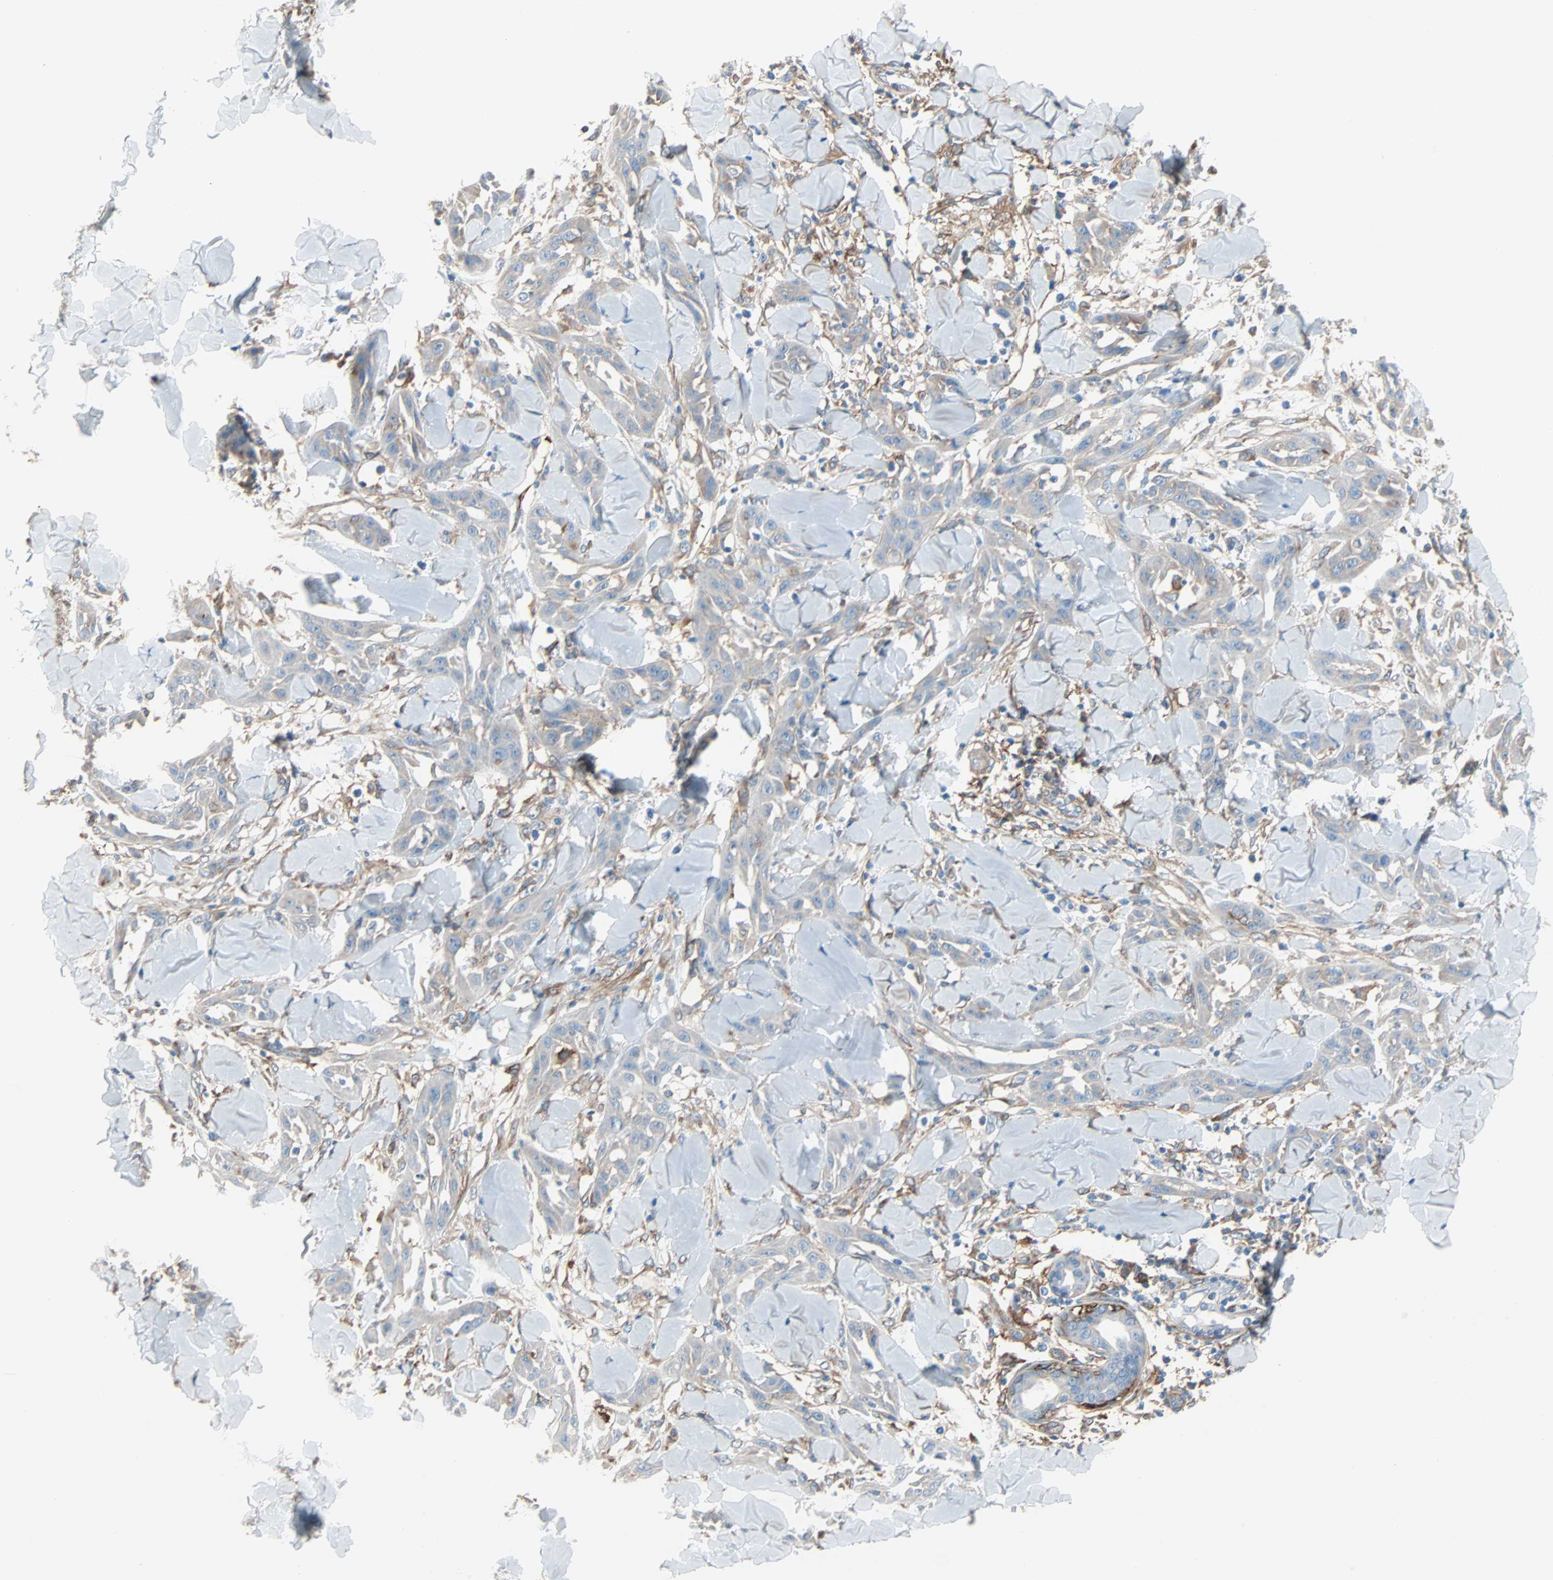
{"staining": {"intensity": "weak", "quantity": ">75%", "location": "cytoplasmic/membranous"}, "tissue": "skin cancer", "cell_type": "Tumor cells", "image_type": "cancer", "snomed": [{"axis": "morphology", "description": "Squamous cell carcinoma, NOS"}, {"axis": "topography", "description": "Skin"}], "caption": "Protein staining exhibits weak cytoplasmic/membranous staining in about >75% of tumor cells in squamous cell carcinoma (skin).", "gene": "EPB41L2", "patient": {"sex": "male", "age": 24}}